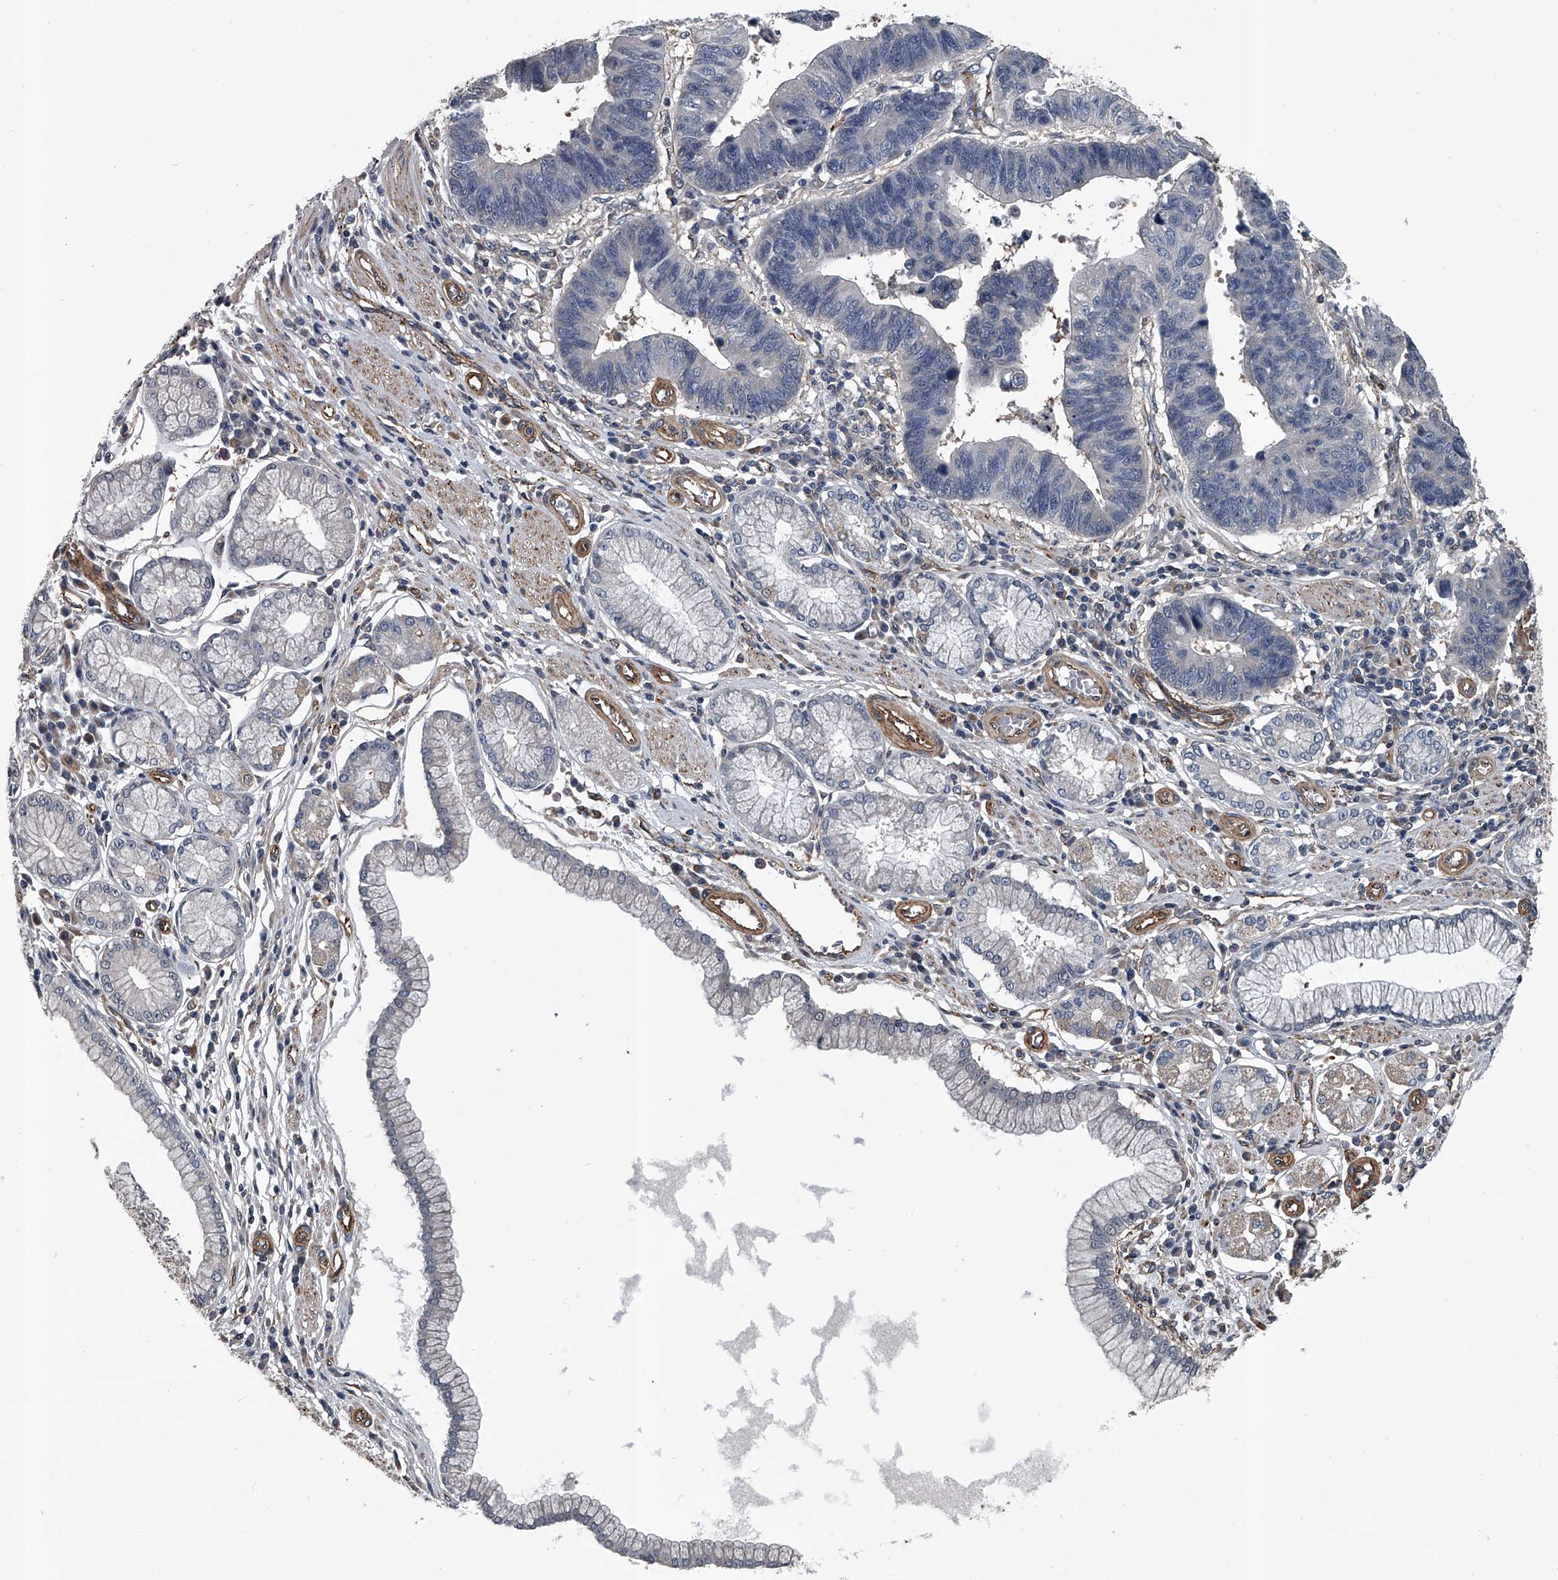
{"staining": {"intensity": "negative", "quantity": "none", "location": "none"}, "tissue": "stomach cancer", "cell_type": "Tumor cells", "image_type": "cancer", "snomed": [{"axis": "morphology", "description": "Adenocarcinoma, NOS"}, {"axis": "topography", "description": "Stomach"}], "caption": "There is no significant expression in tumor cells of stomach adenocarcinoma. (DAB immunohistochemistry (IHC), high magnification).", "gene": "LDLRAD2", "patient": {"sex": "male", "age": 59}}